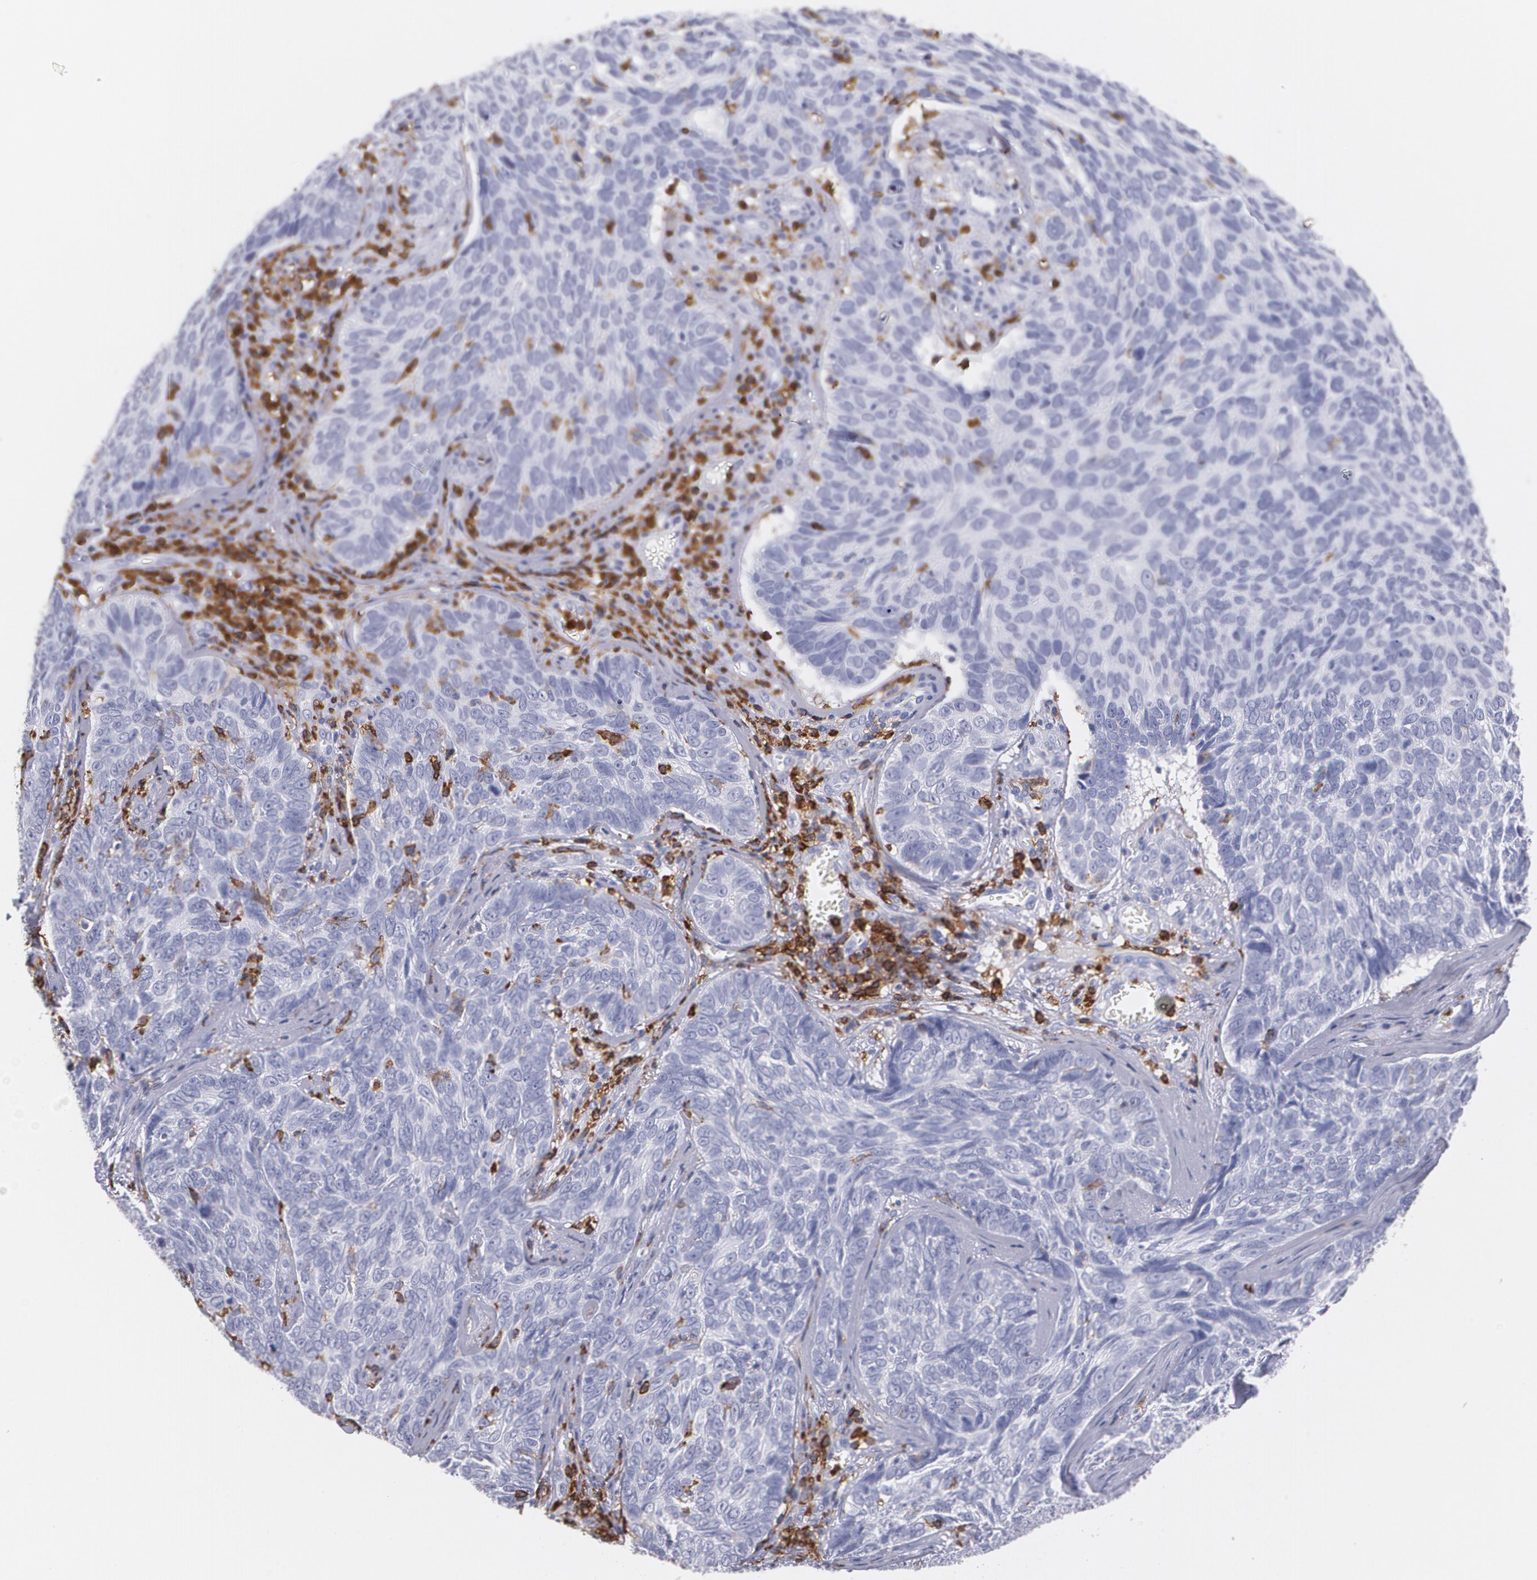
{"staining": {"intensity": "negative", "quantity": "none", "location": "none"}, "tissue": "skin cancer", "cell_type": "Tumor cells", "image_type": "cancer", "snomed": [{"axis": "morphology", "description": "Basal cell carcinoma"}, {"axis": "topography", "description": "Skin"}], "caption": "Skin basal cell carcinoma was stained to show a protein in brown. There is no significant staining in tumor cells.", "gene": "PTPRC", "patient": {"sex": "male", "age": 72}}